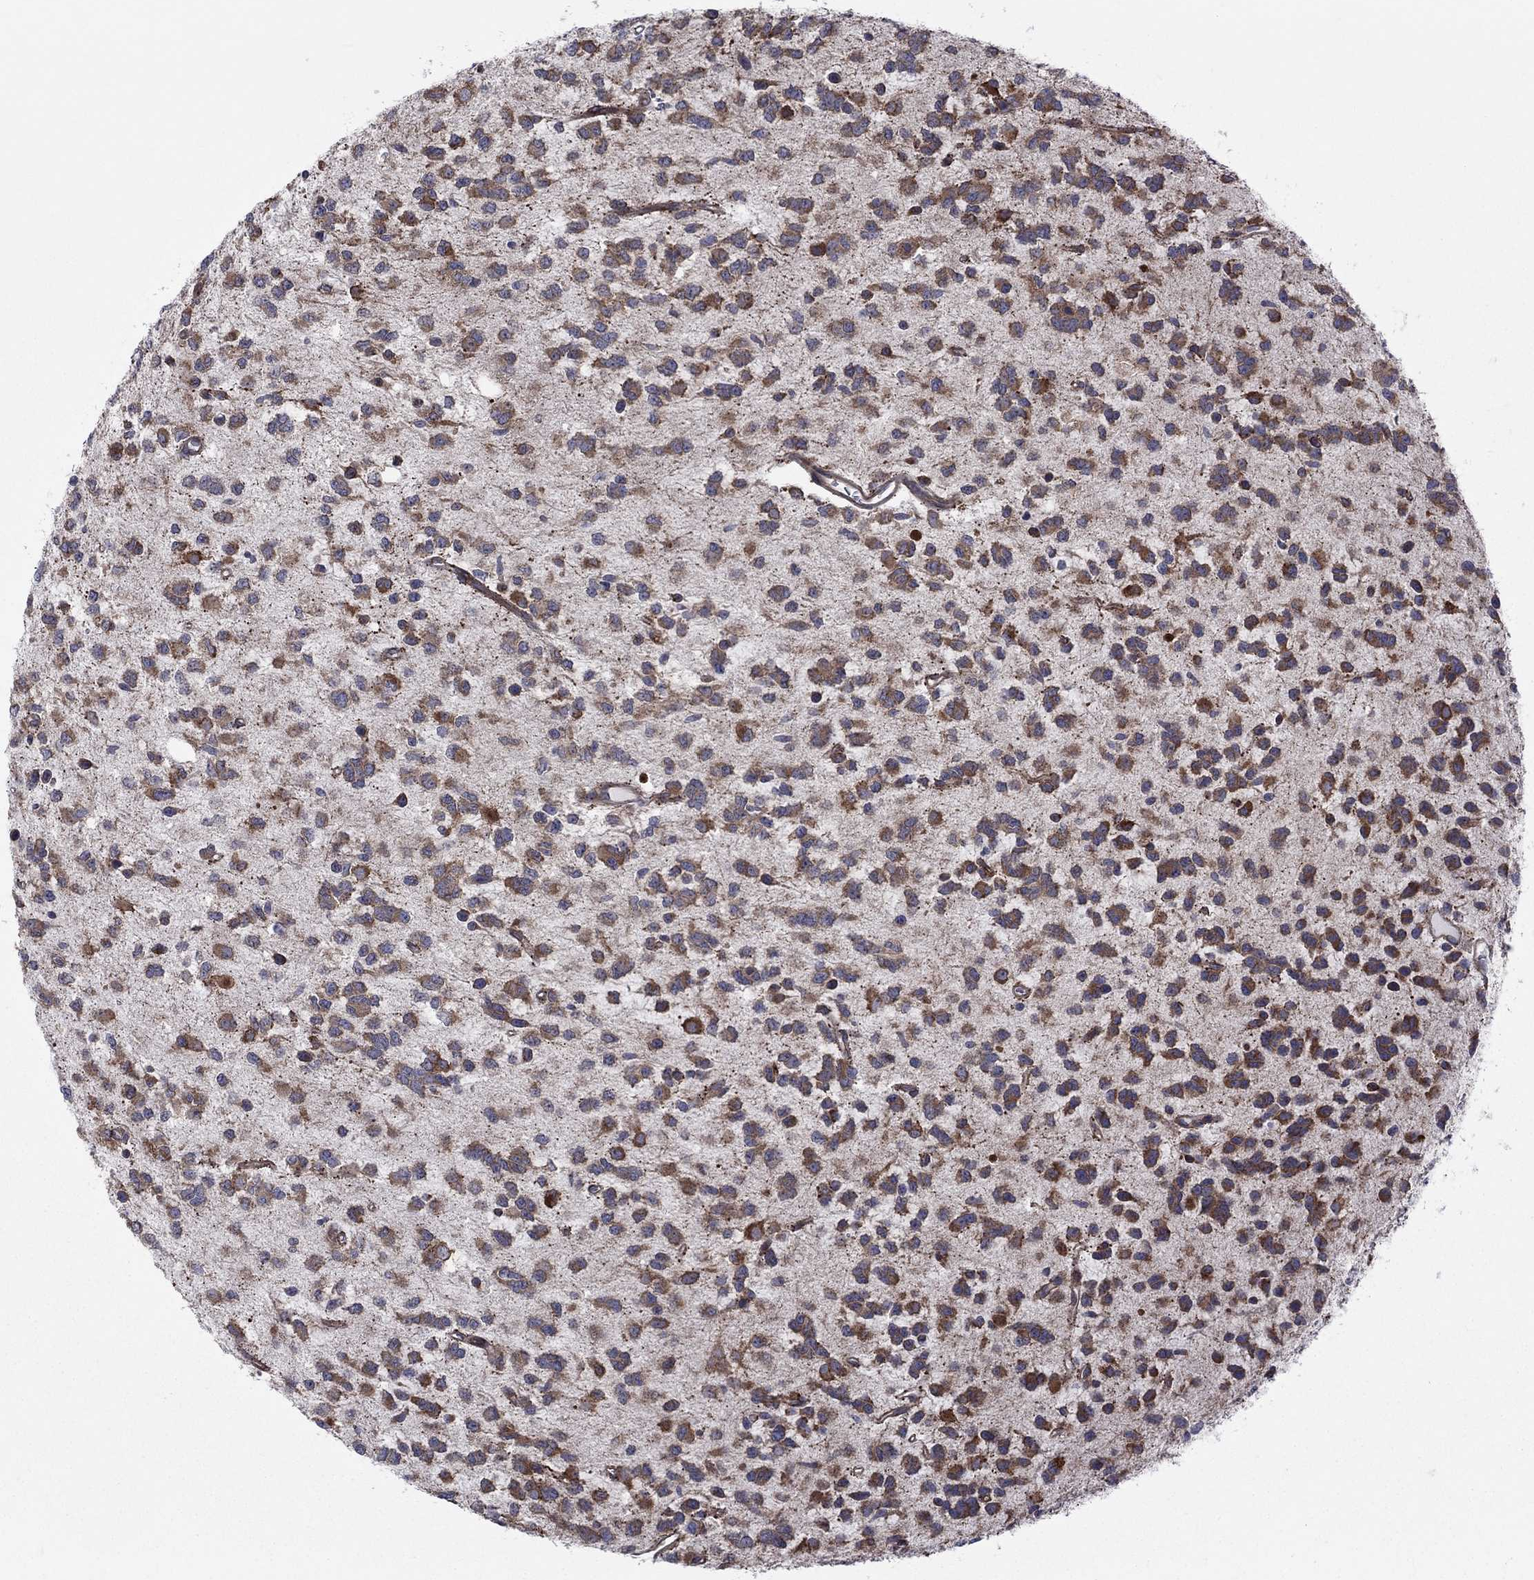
{"staining": {"intensity": "moderate", "quantity": ">75%", "location": "cytoplasmic/membranous"}, "tissue": "glioma", "cell_type": "Tumor cells", "image_type": "cancer", "snomed": [{"axis": "morphology", "description": "Glioma, malignant, Low grade"}, {"axis": "topography", "description": "Brain"}], "caption": "Low-grade glioma (malignant) was stained to show a protein in brown. There is medium levels of moderate cytoplasmic/membranous staining in about >75% of tumor cells. The staining was performed using DAB, with brown indicating positive protein expression. Nuclei are stained blue with hematoxylin.", "gene": "GPR155", "patient": {"sex": "female", "age": 45}}